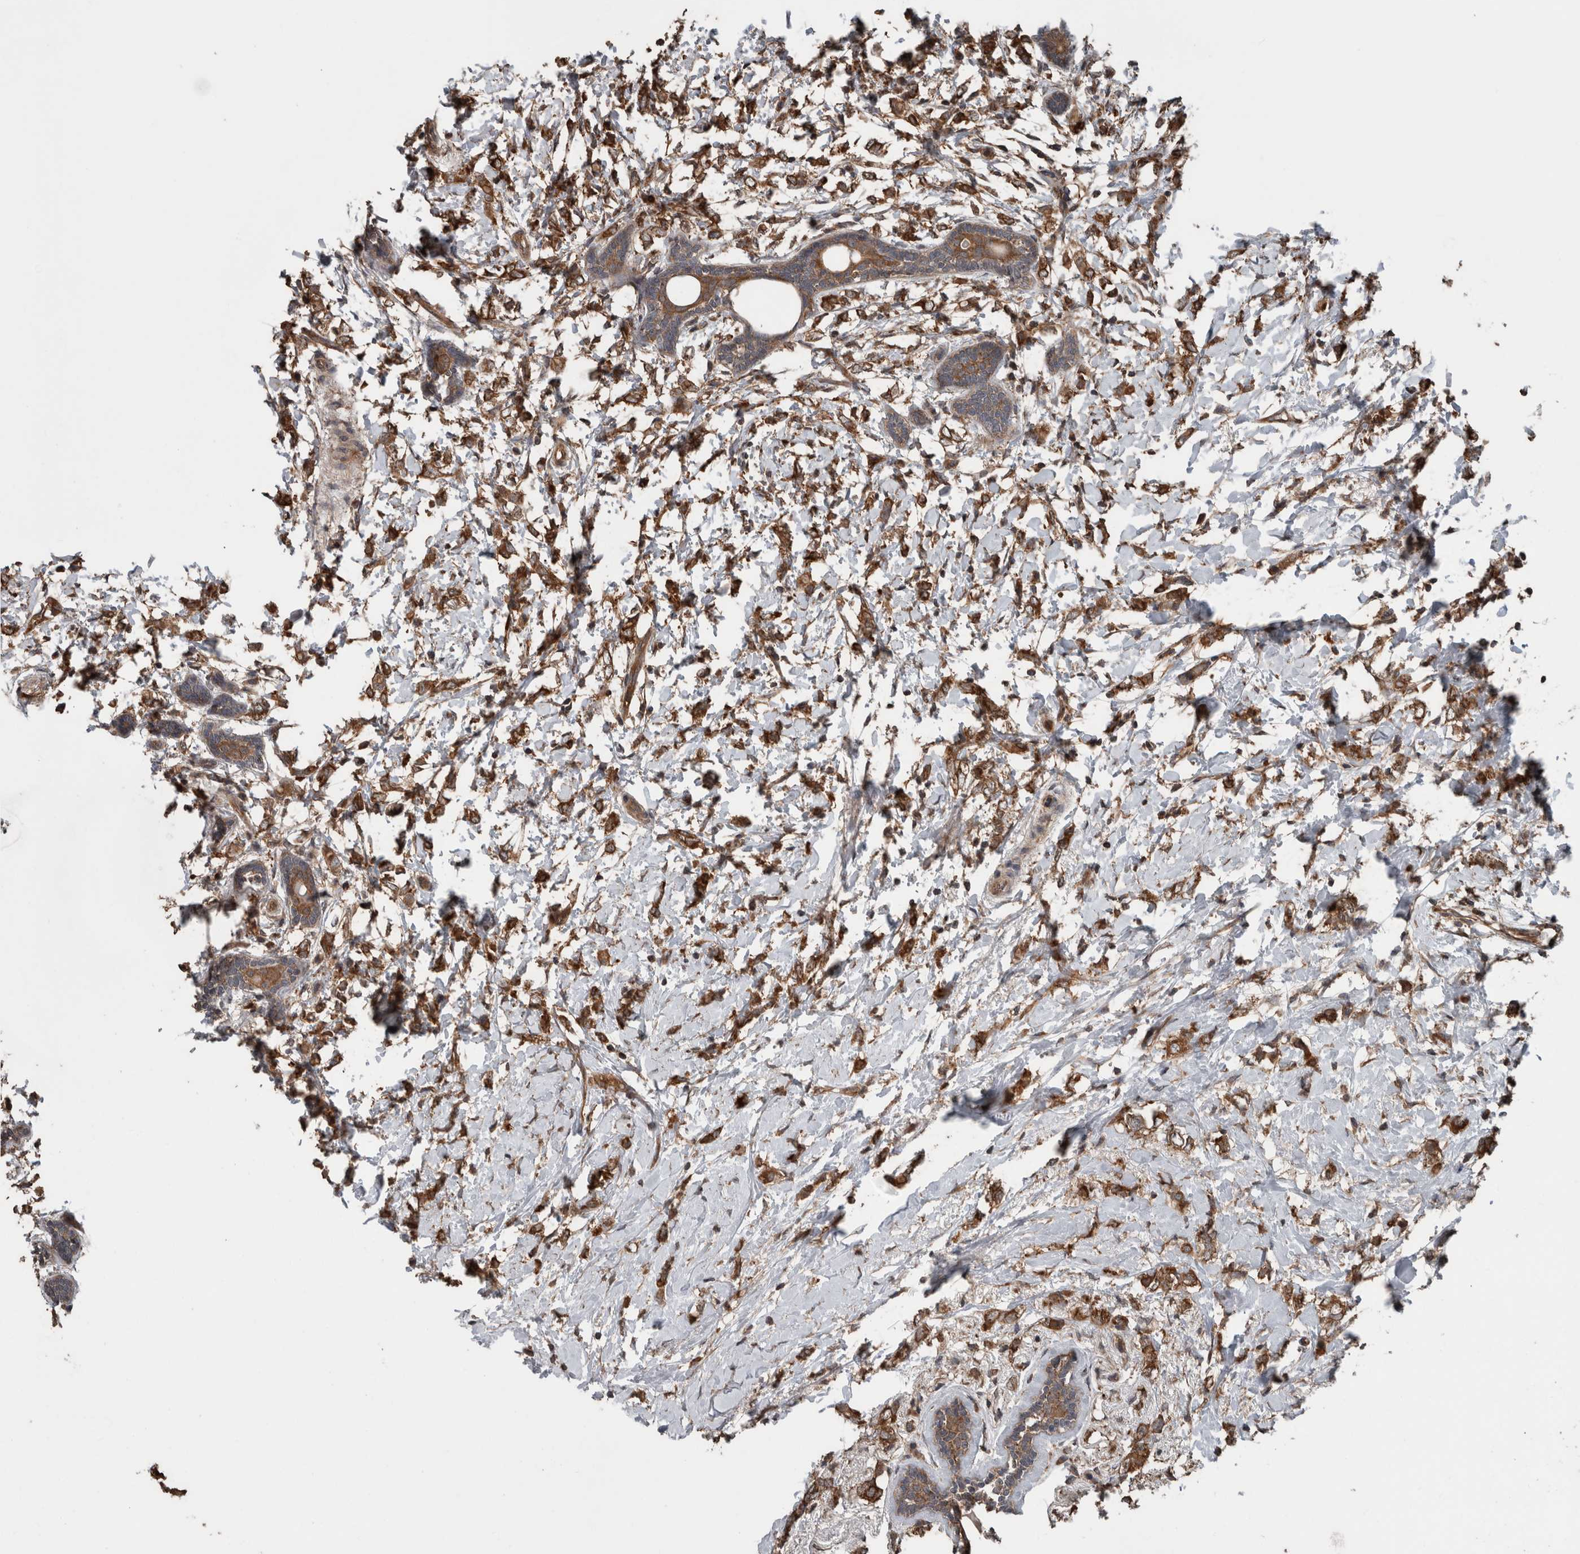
{"staining": {"intensity": "strong", "quantity": ">75%", "location": "cytoplasmic/membranous"}, "tissue": "breast cancer", "cell_type": "Tumor cells", "image_type": "cancer", "snomed": [{"axis": "morphology", "description": "Normal tissue, NOS"}, {"axis": "morphology", "description": "Lobular carcinoma"}, {"axis": "topography", "description": "Breast"}], "caption": "There is high levels of strong cytoplasmic/membranous positivity in tumor cells of breast lobular carcinoma, as demonstrated by immunohistochemical staining (brown color).", "gene": "RIOK3", "patient": {"sex": "female", "age": 47}}